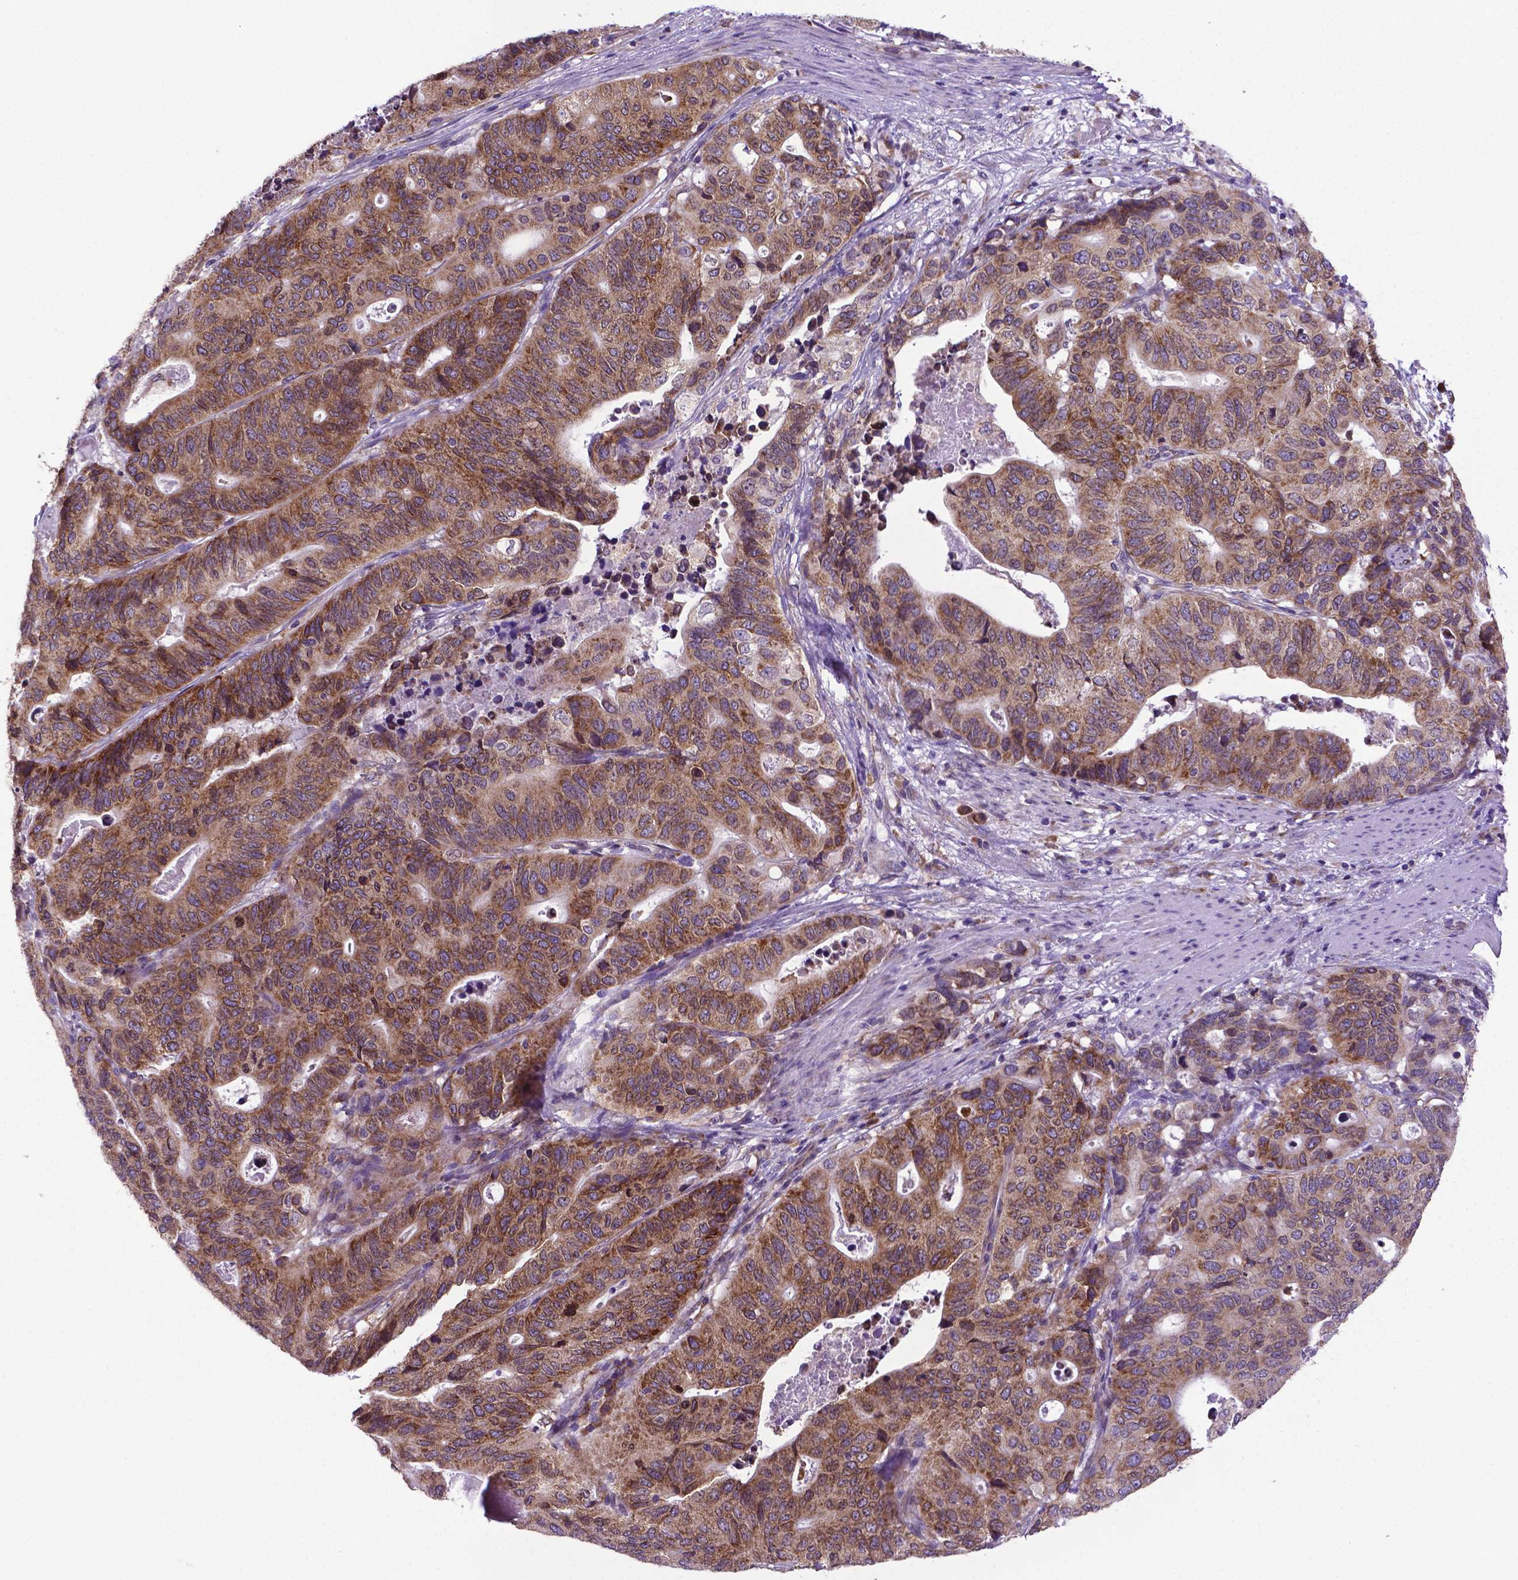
{"staining": {"intensity": "moderate", "quantity": ">75%", "location": "cytoplasmic/membranous"}, "tissue": "stomach cancer", "cell_type": "Tumor cells", "image_type": "cancer", "snomed": [{"axis": "morphology", "description": "Adenocarcinoma, NOS"}, {"axis": "topography", "description": "Stomach, upper"}], "caption": "Moderate cytoplasmic/membranous expression for a protein is seen in approximately >75% of tumor cells of adenocarcinoma (stomach) using immunohistochemistry (IHC).", "gene": "WDR83OS", "patient": {"sex": "female", "age": 67}}